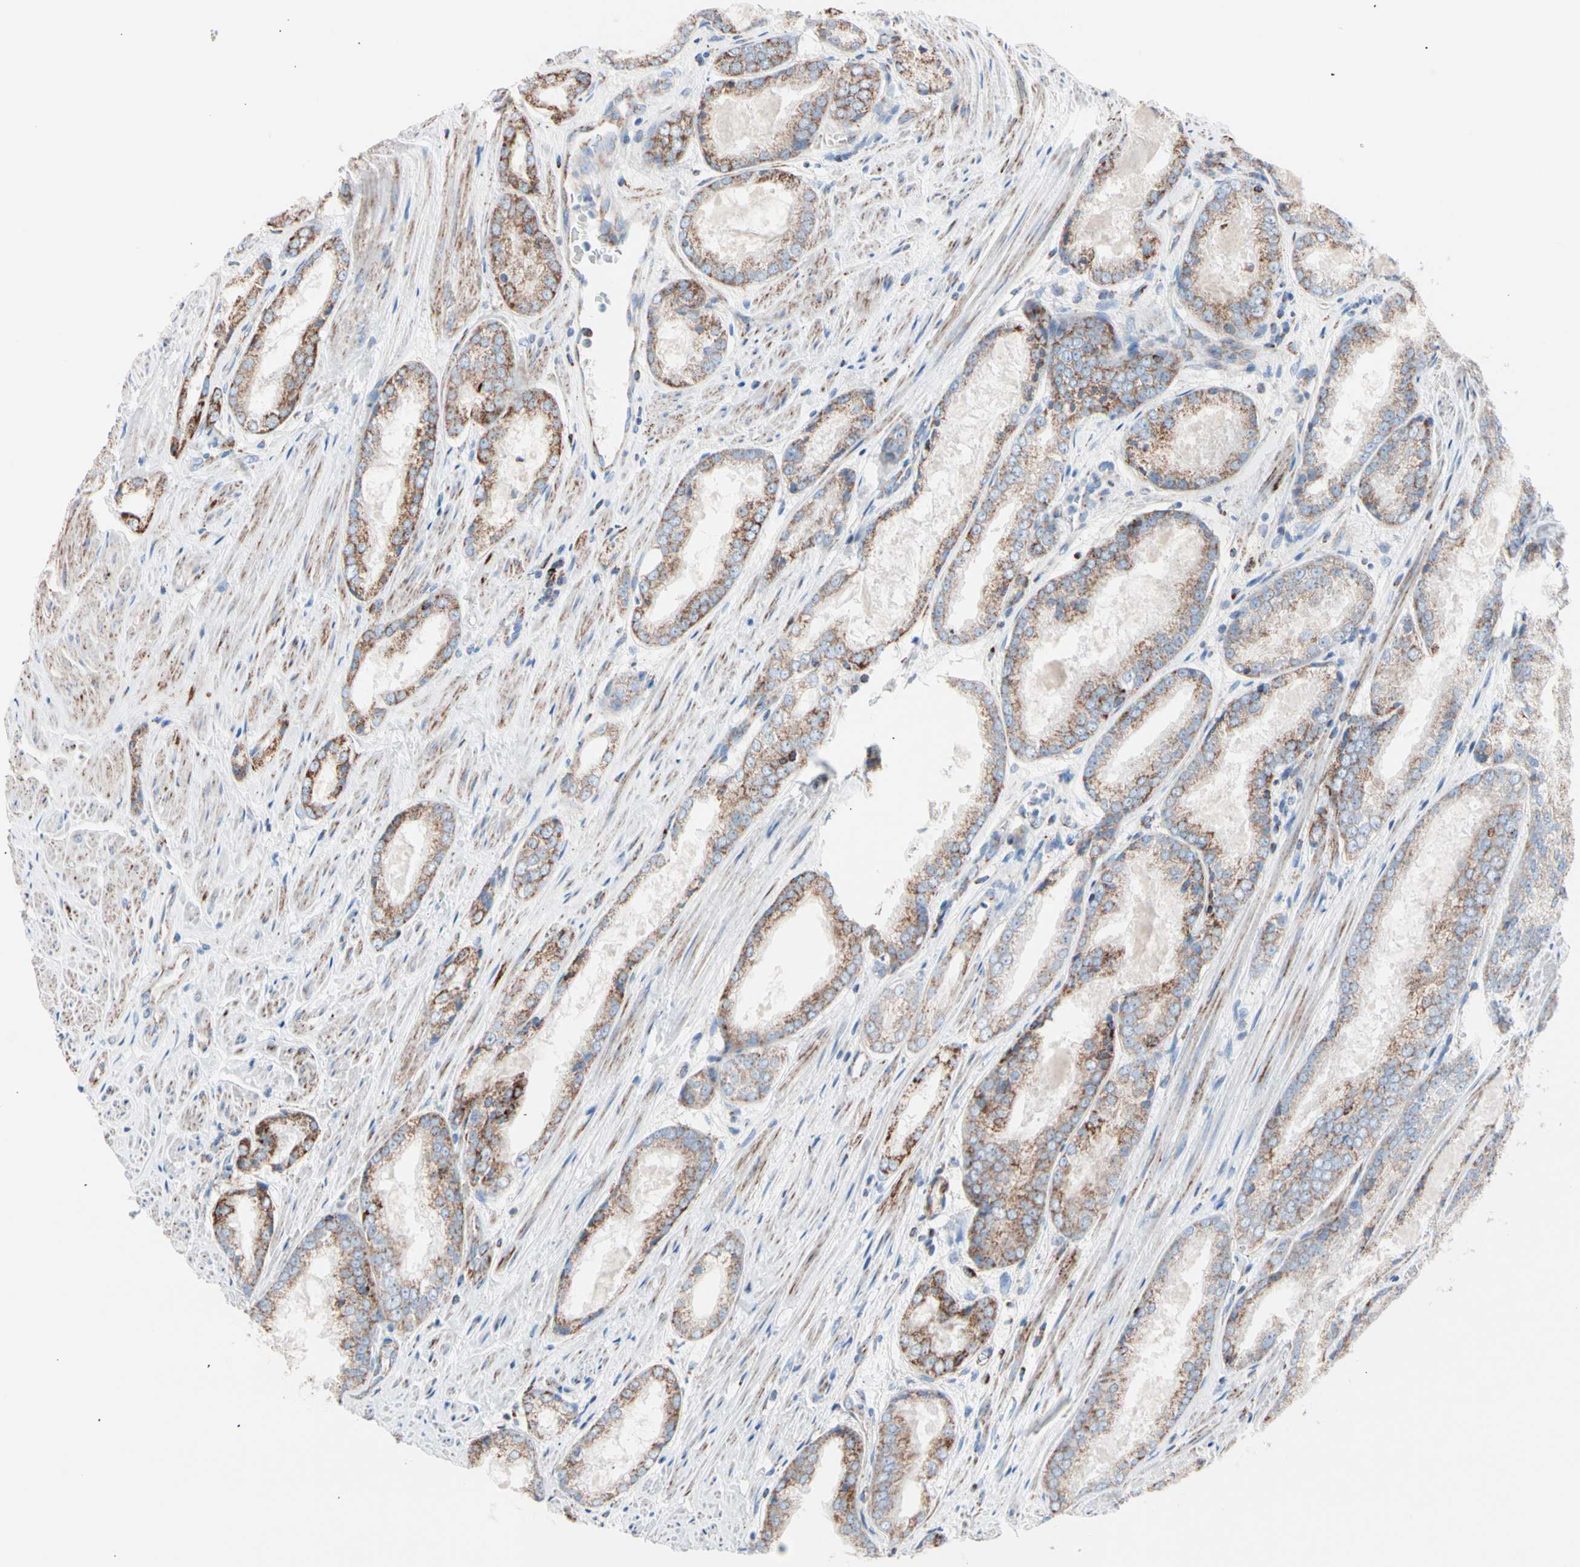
{"staining": {"intensity": "strong", "quantity": ">75%", "location": "cytoplasmic/membranous"}, "tissue": "prostate cancer", "cell_type": "Tumor cells", "image_type": "cancer", "snomed": [{"axis": "morphology", "description": "Adenocarcinoma, Low grade"}, {"axis": "topography", "description": "Prostate"}], "caption": "Prostate cancer (low-grade adenocarcinoma) tissue exhibits strong cytoplasmic/membranous expression in approximately >75% of tumor cells", "gene": "HK1", "patient": {"sex": "male", "age": 64}}